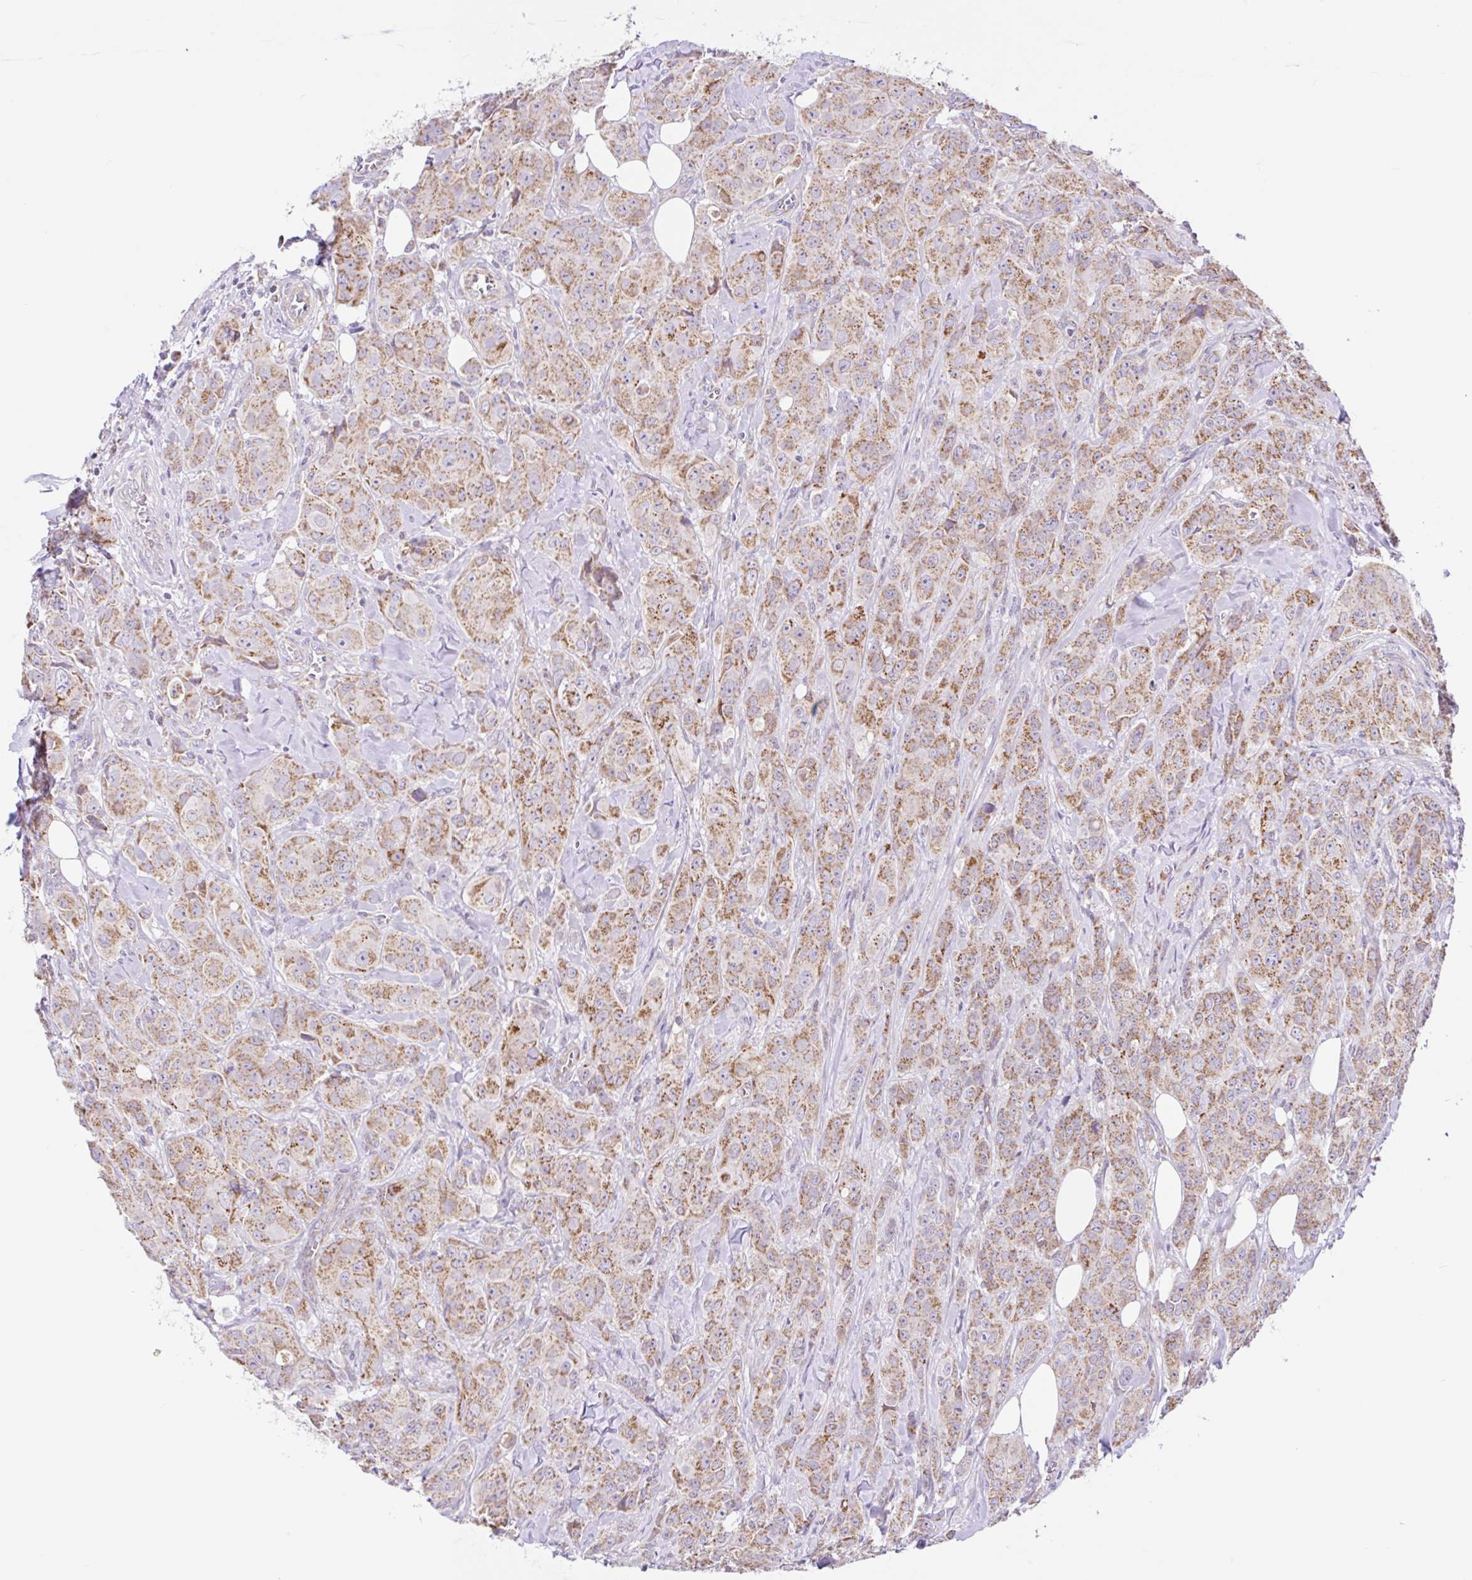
{"staining": {"intensity": "moderate", "quantity": ">75%", "location": "cytoplasmic/membranous"}, "tissue": "breast cancer", "cell_type": "Tumor cells", "image_type": "cancer", "snomed": [{"axis": "morphology", "description": "Normal tissue, NOS"}, {"axis": "morphology", "description": "Duct carcinoma"}, {"axis": "topography", "description": "Breast"}], "caption": "Human breast cancer (infiltrating ductal carcinoma) stained for a protein (brown) exhibits moderate cytoplasmic/membranous positive positivity in about >75% of tumor cells.", "gene": "NDUFS2", "patient": {"sex": "female", "age": 43}}